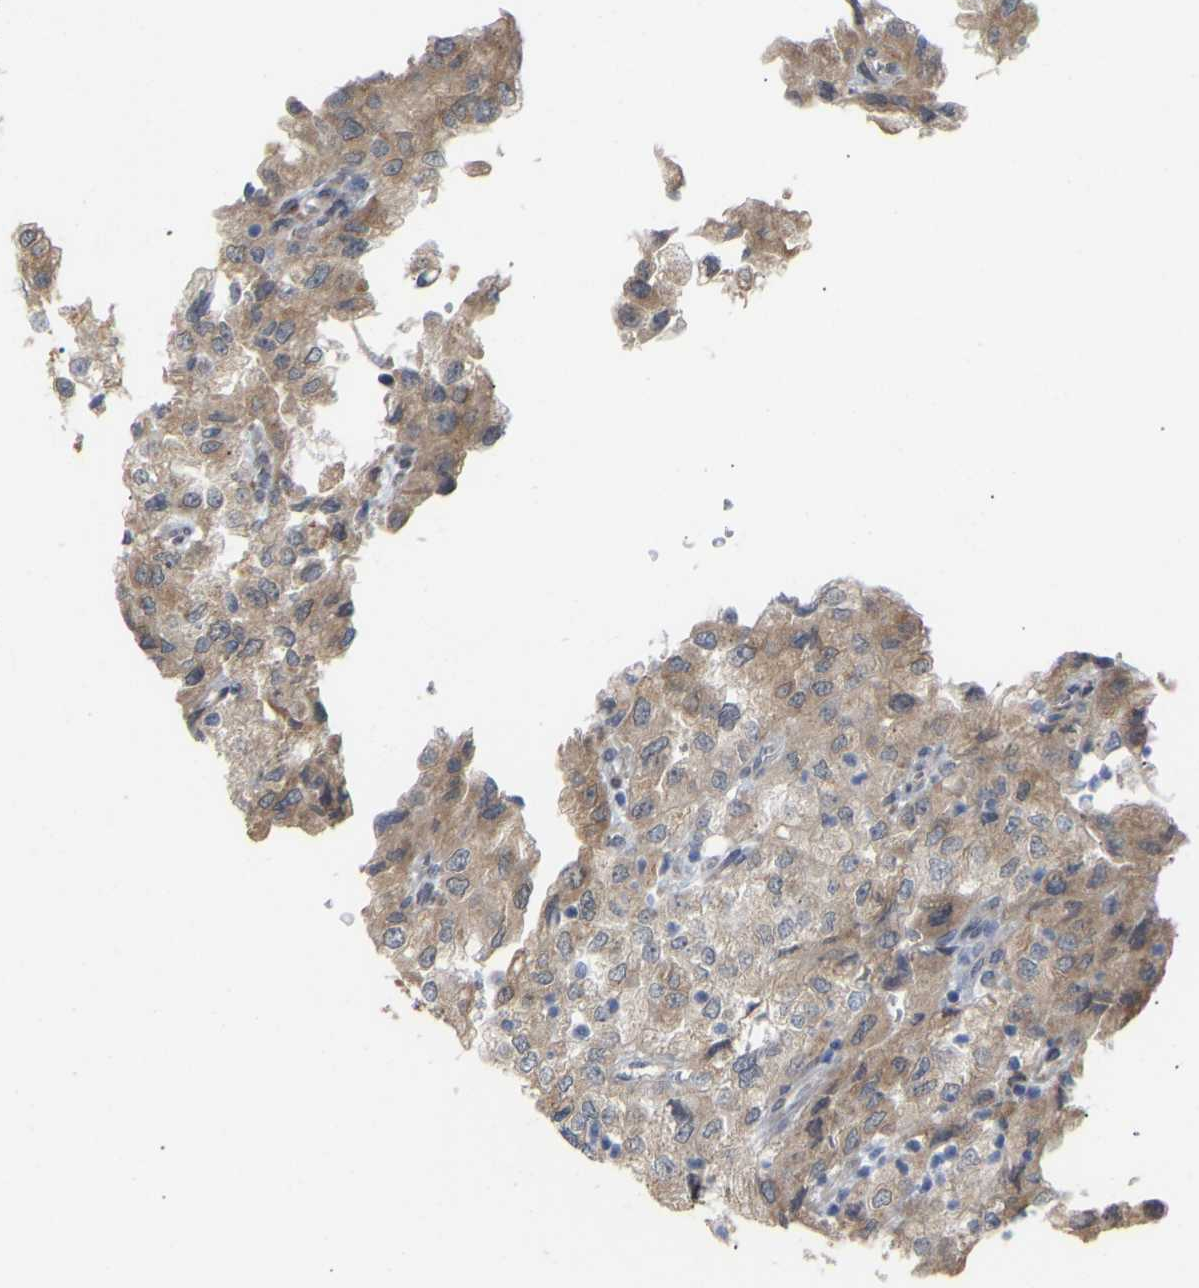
{"staining": {"intensity": "moderate", "quantity": ">75%", "location": "cytoplasmic/membranous"}, "tissue": "renal cancer", "cell_type": "Tumor cells", "image_type": "cancer", "snomed": [{"axis": "morphology", "description": "Adenocarcinoma, NOS"}, {"axis": "topography", "description": "Kidney"}], "caption": "The immunohistochemical stain highlights moderate cytoplasmic/membranous staining in tumor cells of adenocarcinoma (renal) tissue.", "gene": "BEND3", "patient": {"sex": "female", "age": 54}}